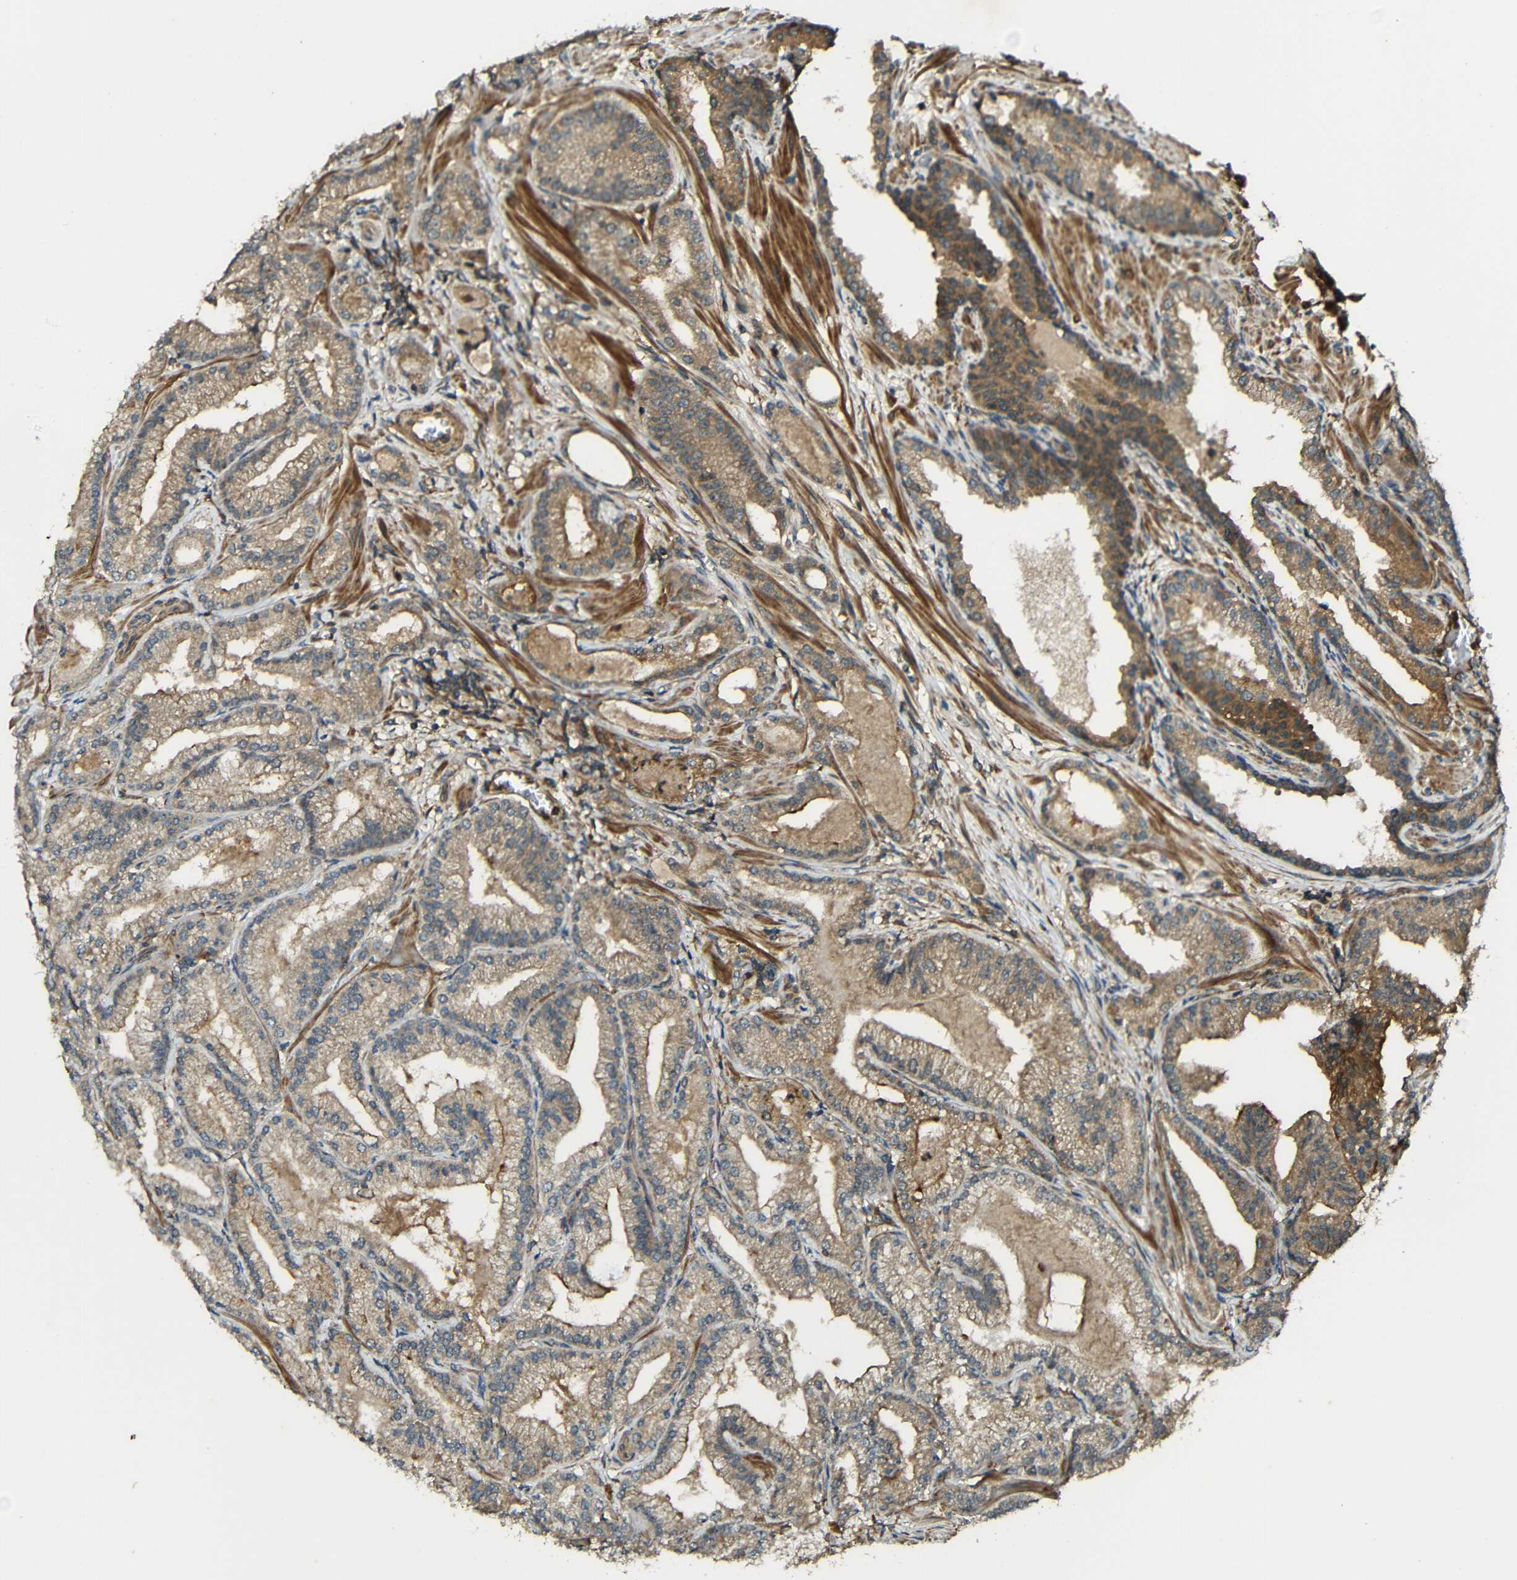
{"staining": {"intensity": "moderate", "quantity": ">75%", "location": "cytoplasmic/membranous"}, "tissue": "prostate cancer", "cell_type": "Tumor cells", "image_type": "cancer", "snomed": [{"axis": "morphology", "description": "Adenocarcinoma, Low grade"}, {"axis": "topography", "description": "Prostate"}], "caption": "Immunohistochemistry histopathology image of neoplastic tissue: human prostate cancer (low-grade adenocarcinoma) stained using immunohistochemistry (IHC) displays medium levels of moderate protein expression localized specifically in the cytoplasmic/membranous of tumor cells, appearing as a cytoplasmic/membranous brown color.", "gene": "CASP8", "patient": {"sex": "male", "age": 59}}